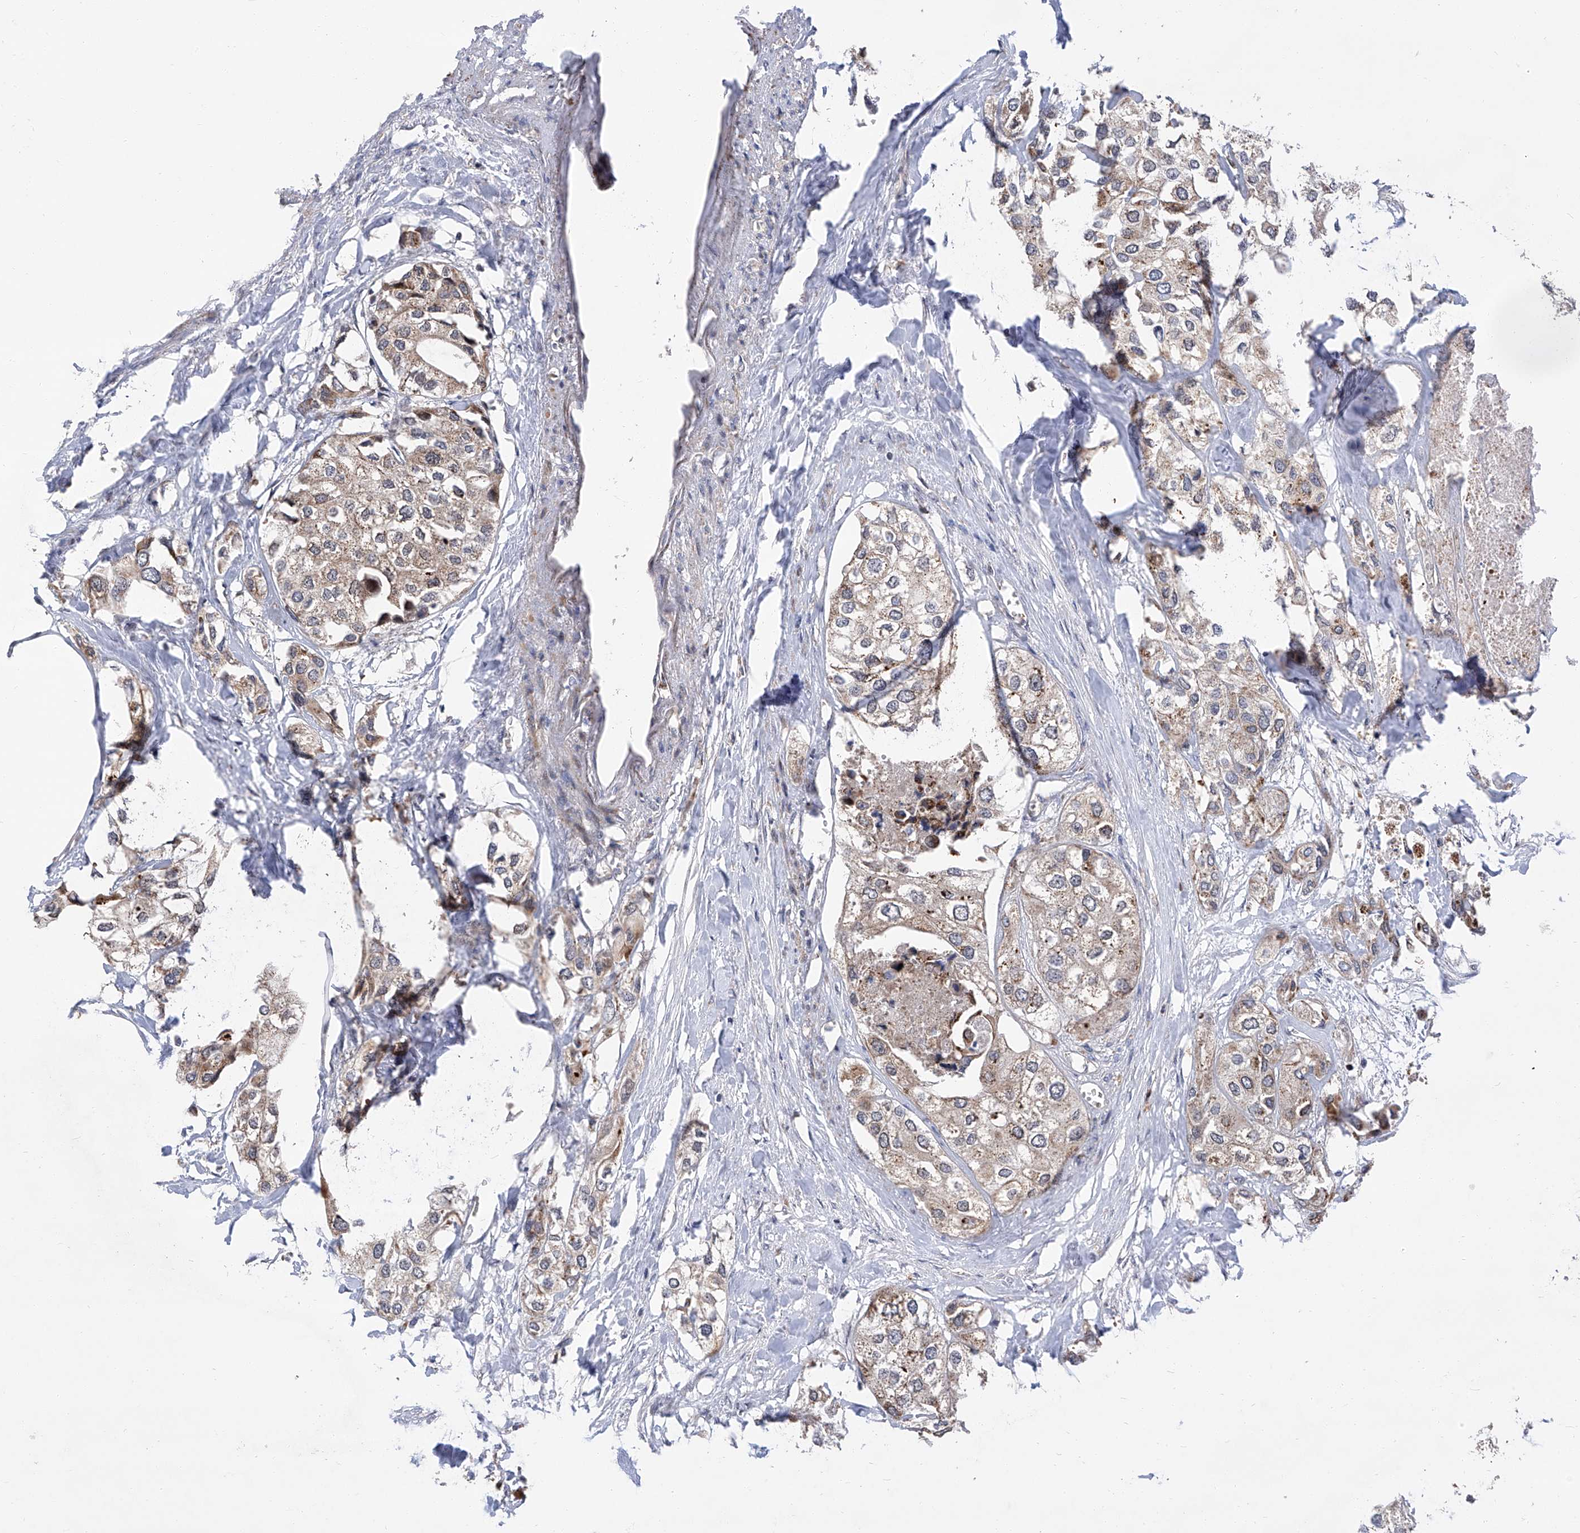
{"staining": {"intensity": "weak", "quantity": ">75%", "location": "cytoplasmic/membranous"}, "tissue": "urothelial cancer", "cell_type": "Tumor cells", "image_type": "cancer", "snomed": [{"axis": "morphology", "description": "Urothelial carcinoma, High grade"}, {"axis": "topography", "description": "Urinary bladder"}], "caption": "There is low levels of weak cytoplasmic/membranous expression in tumor cells of urothelial carcinoma (high-grade), as demonstrated by immunohistochemical staining (brown color).", "gene": "FARP2", "patient": {"sex": "male", "age": 64}}